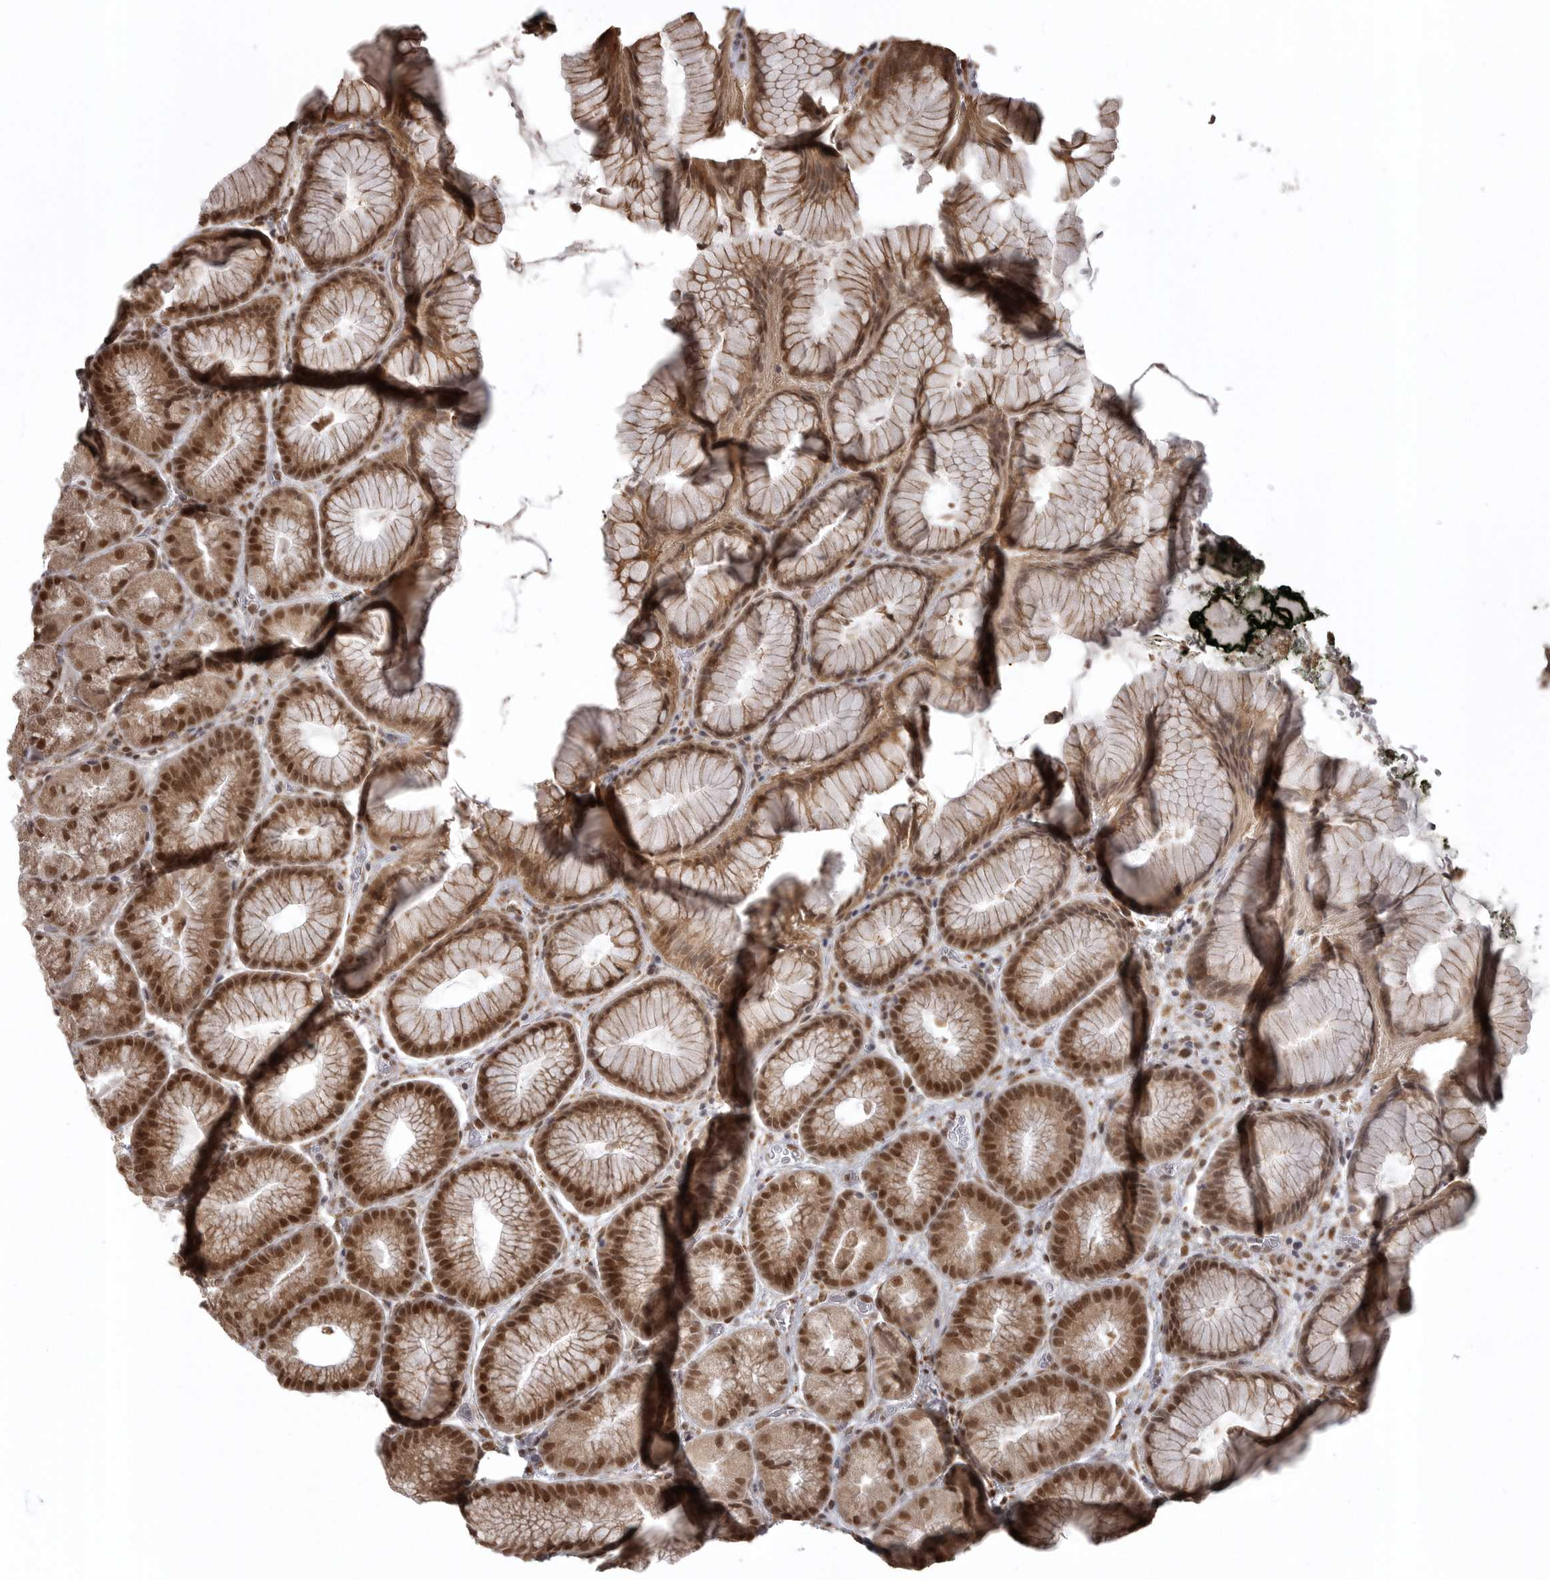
{"staining": {"intensity": "strong", "quantity": ">75%", "location": "cytoplasmic/membranous,nuclear"}, "tissue": "stomach", "cell_type": "Glandular cells", "image_type": "normal", "snomed": [{"axis": "morphology", "description": "Normal tissue, NOS"}, {"axis": "topography", "description": "Stomach, upper"}, {"axis": "topography", "description": "Stomach"}], "caption": "IHC photomicrograph of normal human stomach stained for a protein (brown), which reveals high levels of strong cytoplasmic/membranous,nuclear expression in approximately >75% of glandular cells.", "gene": "ISG20L2", "patient": {"sex": "male", "age": 48}}